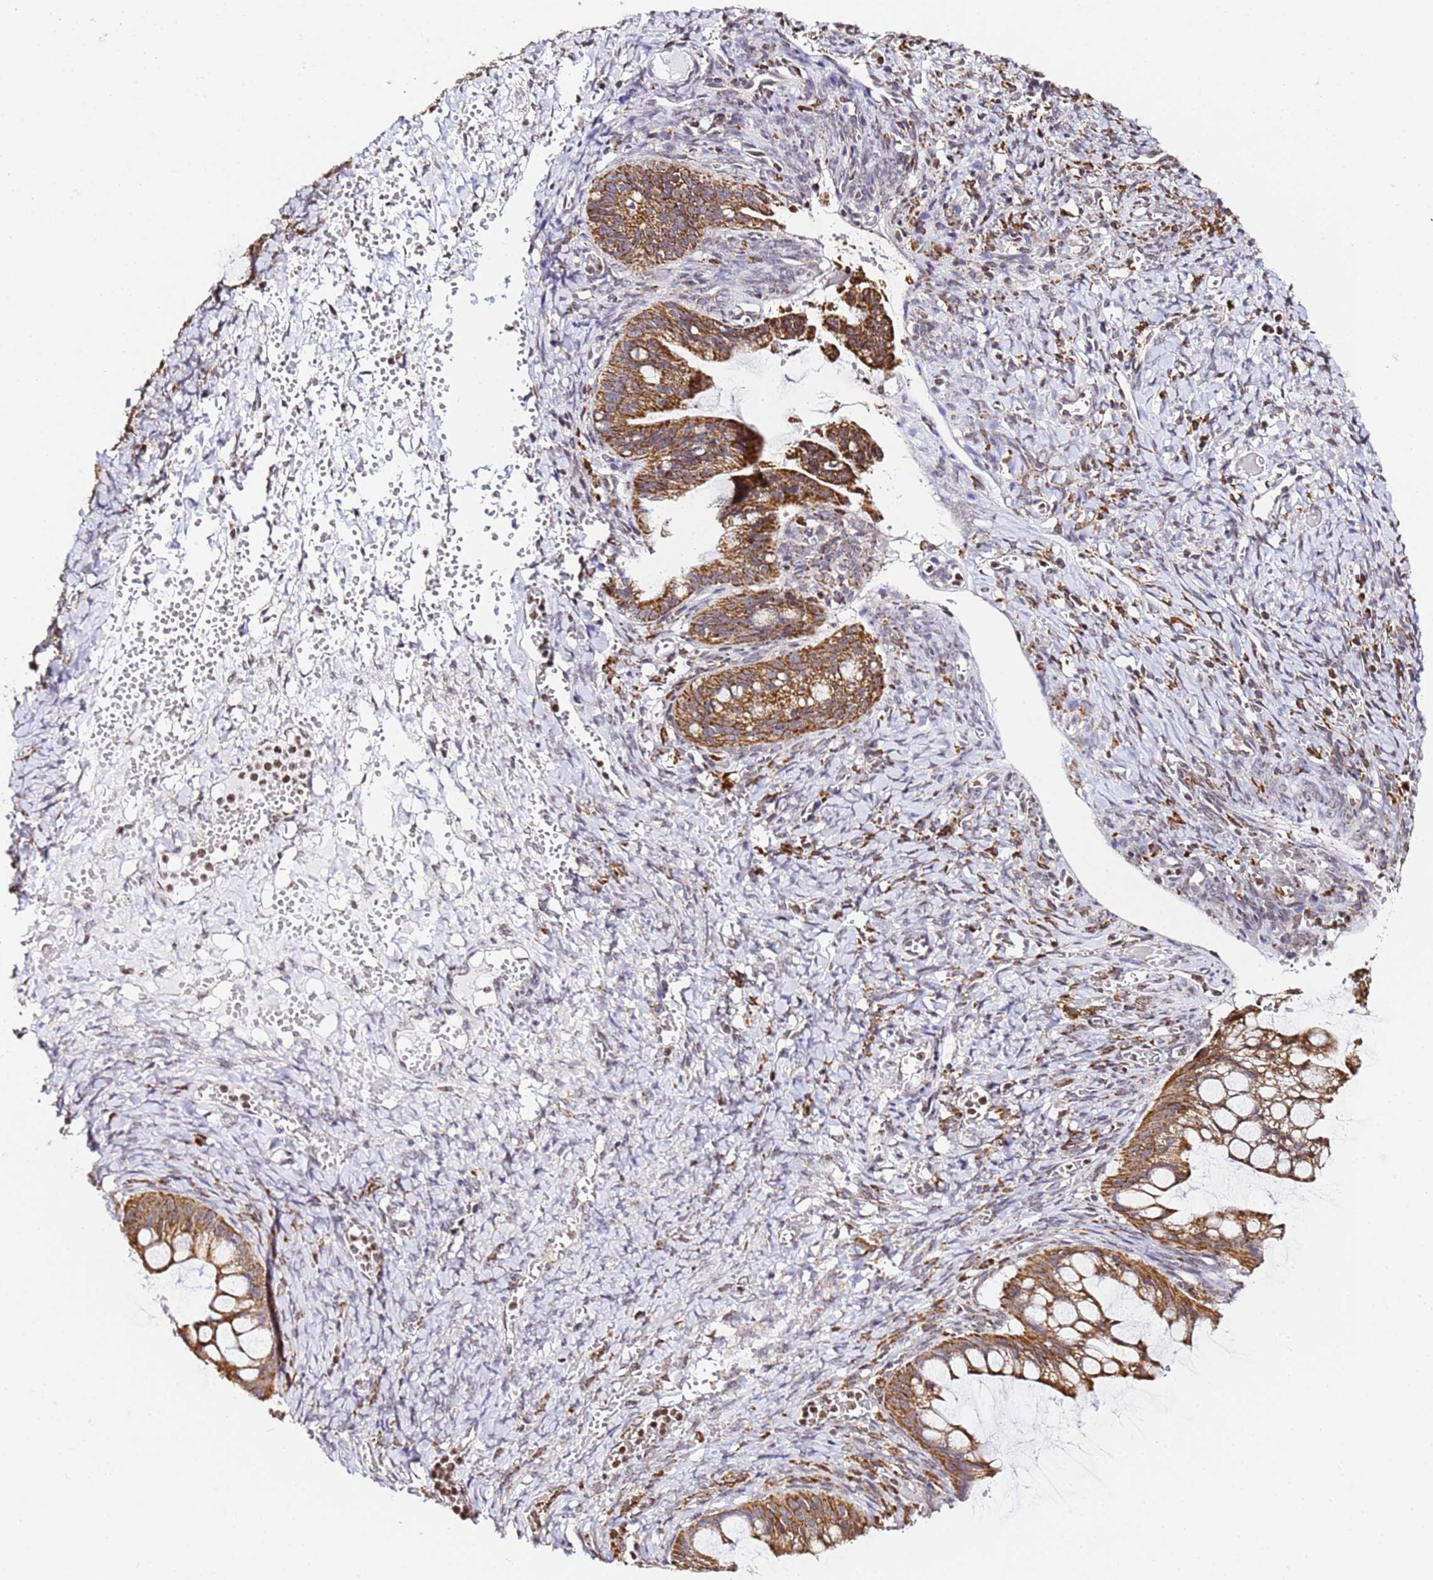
{"staining": {"intensity": "strong", "quantity": ">75%", "location": "cytoplasmic/membranous"}, "tissue": "ovarian cancer", "cell_type": "Tumor cells", "image_type": "cancer", "snomed": [{"axis": "morphology", "description": "Cystadenocarcinoma, mucinous, NOS"}, {"axis": "topography", "description": "Ovary"}], "caption": "Immunohistochemical staining of mucinous cystadenocarcinoma (ovarian) displays strong cytoplasmic/membranous protein expression in approximately >75% of tumor cells. (Brightfield microscopy of DAB IHC at high magnification).", "gene": "HSPE1", "patient": {"sex": "female", "age": 73}}